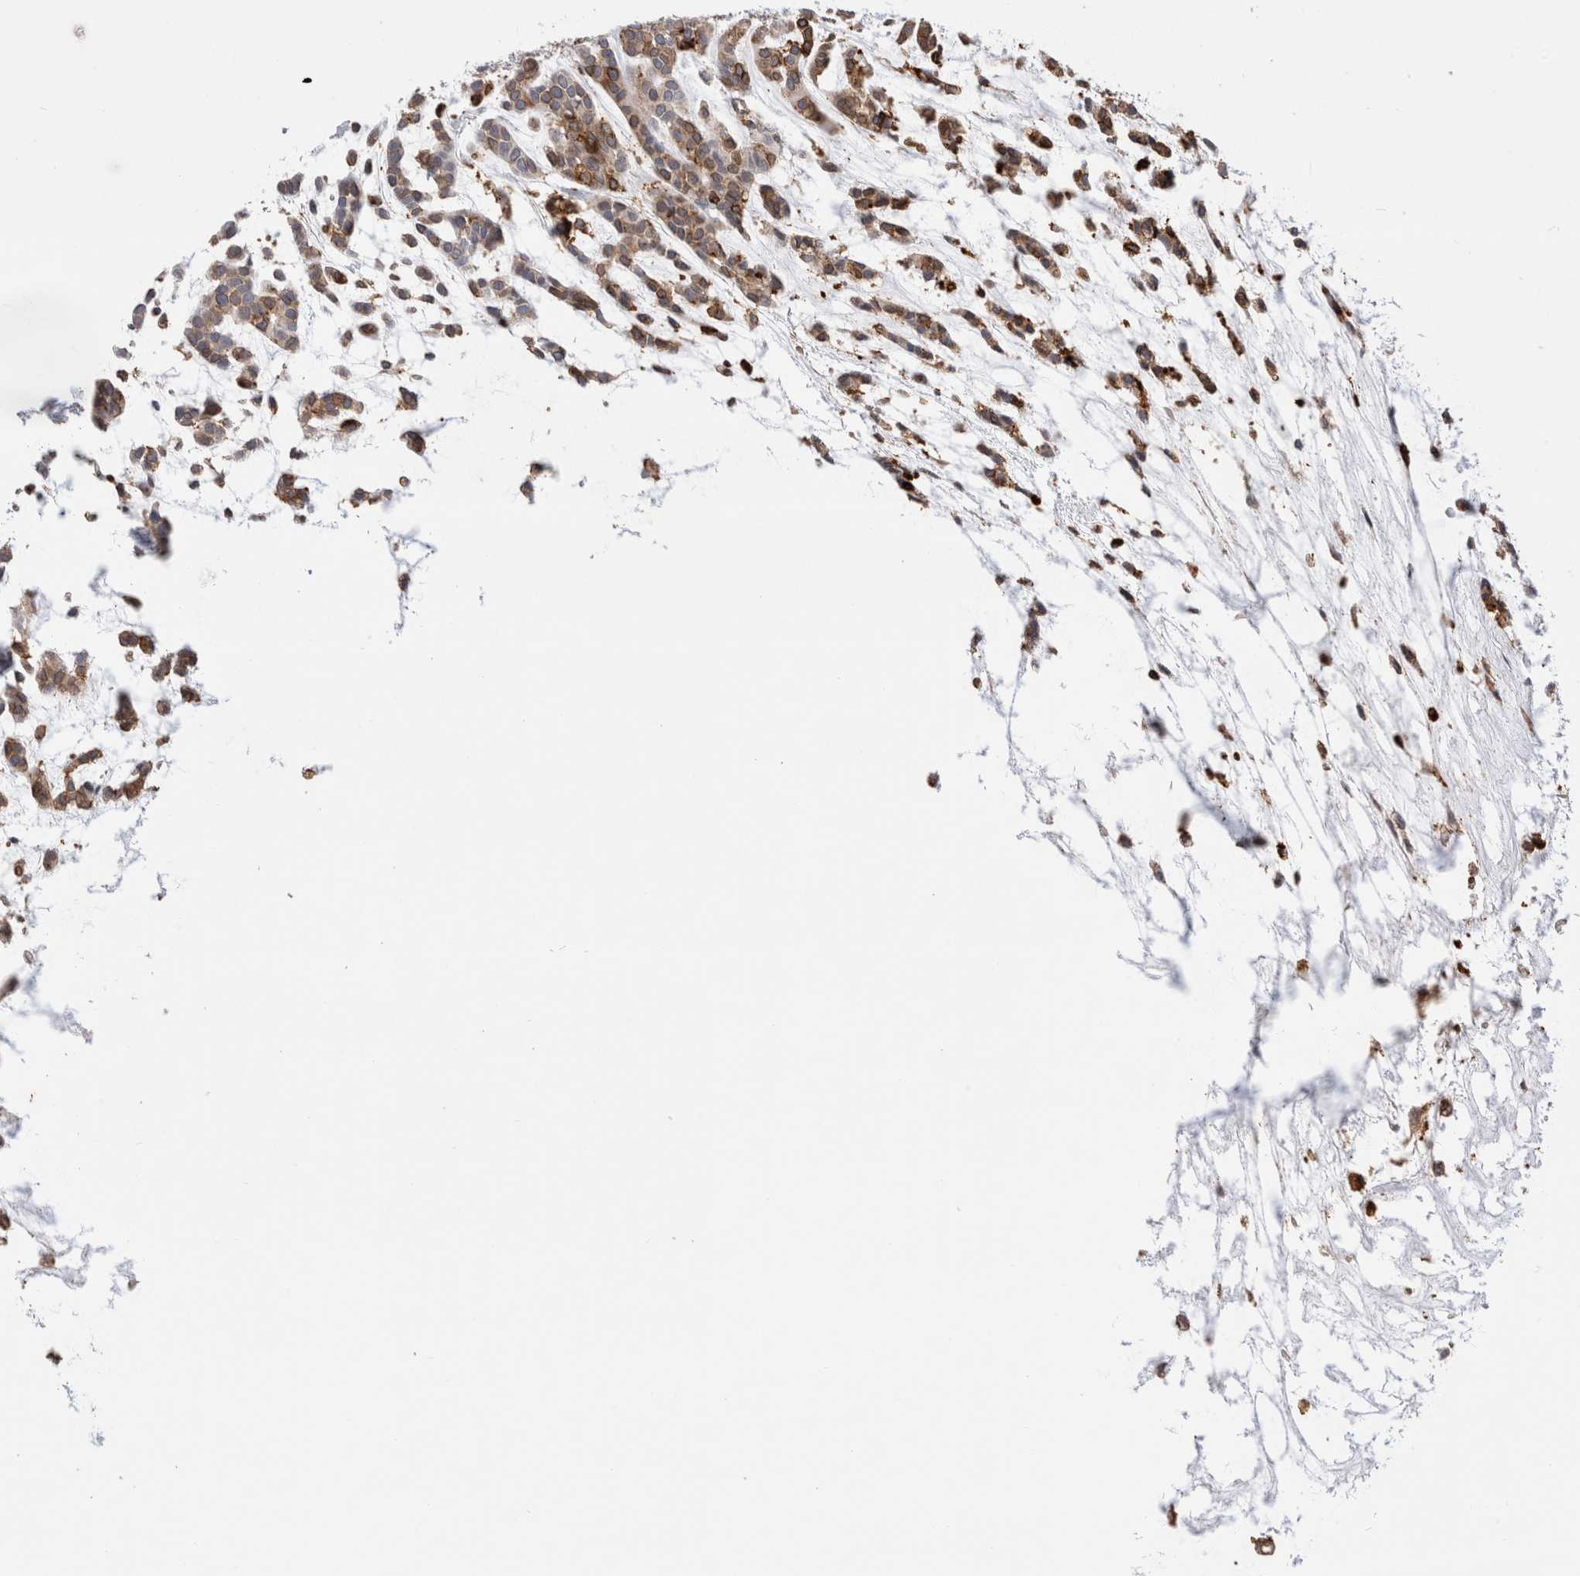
{"staining": {"intensity": "weak", "quantity": ">75%", "location": "cytoplasmic/membranous"}, "tissue": "head and neck cancer", "cell_type": "Tumor cells", "image_type": "cancer", "snomed": [{"axis": "morphology", "description": "Adenocarcinoma, NOS"}, {"axis": "morphology", "description": "Adenoma, NOS"}, {"axis": "topography", "description": "Head-Neck"}], "caption": "The immunohistochemical stain highlights weak cytoplasmic/membranous expression in tumor cells of head and neck adenoma tissue.", "gene": "CCDC88B", "patient": {"sex": "female", "age": 55}}